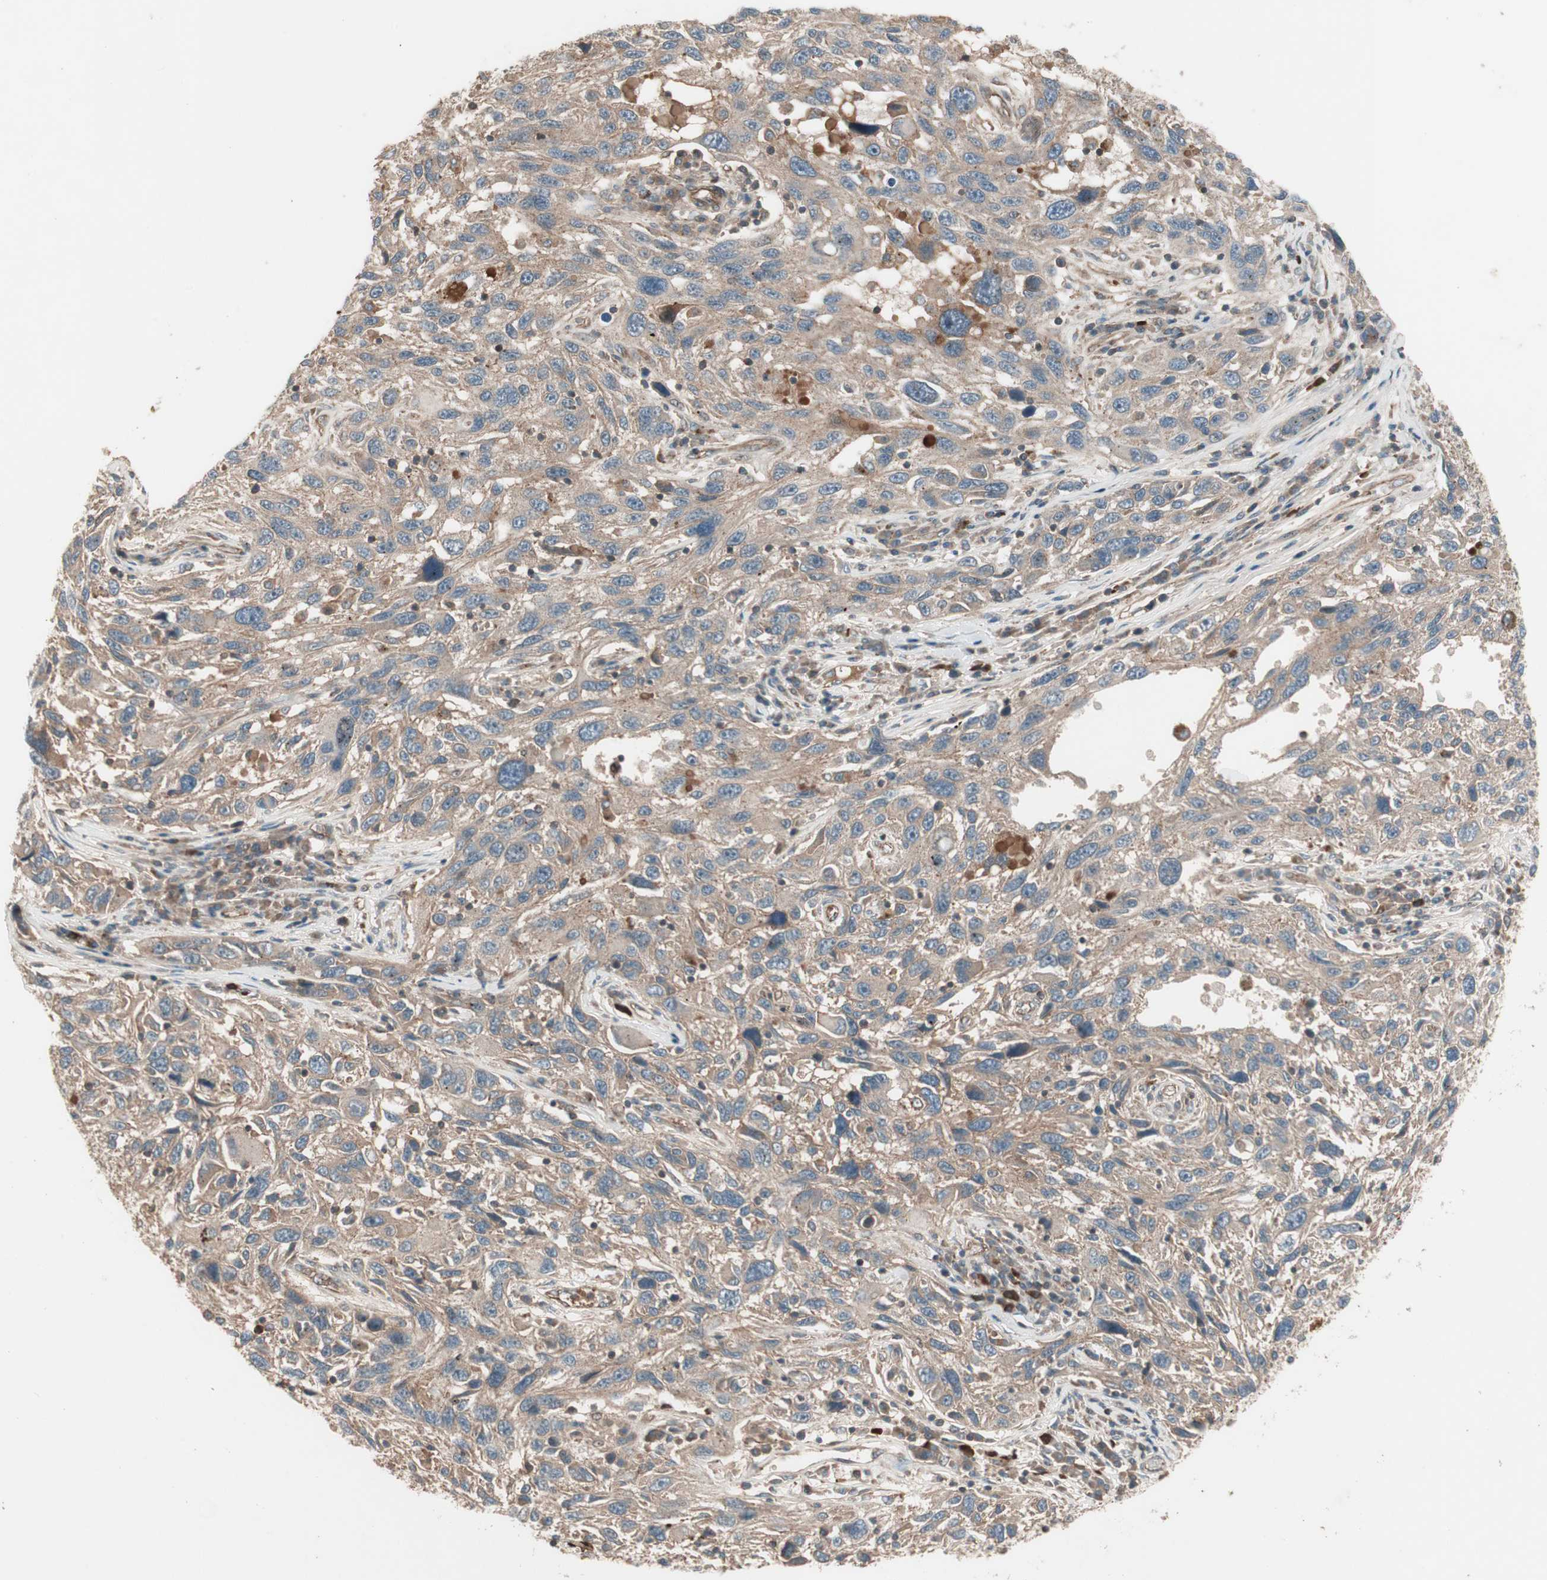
{"staining": {"intensity": "moderate", "quantity": ">75%", "location": "cytoplasmic/membranous"}, "tissue": "melanoma", "cell_type": "Tumor cells", "image_type": "cancer", "snomed": [{"axis": "morphology", "description": "Malignant melanoma, NOS"}, {"axis": "topography", "description": "Skin"}], "caption": "A brown stain labels moderate cytoplasmic/membranous expression of a protein in melanoma tumor cells.", "gene": "TFPI", "patient": {"sex": "male", "age": 53}}